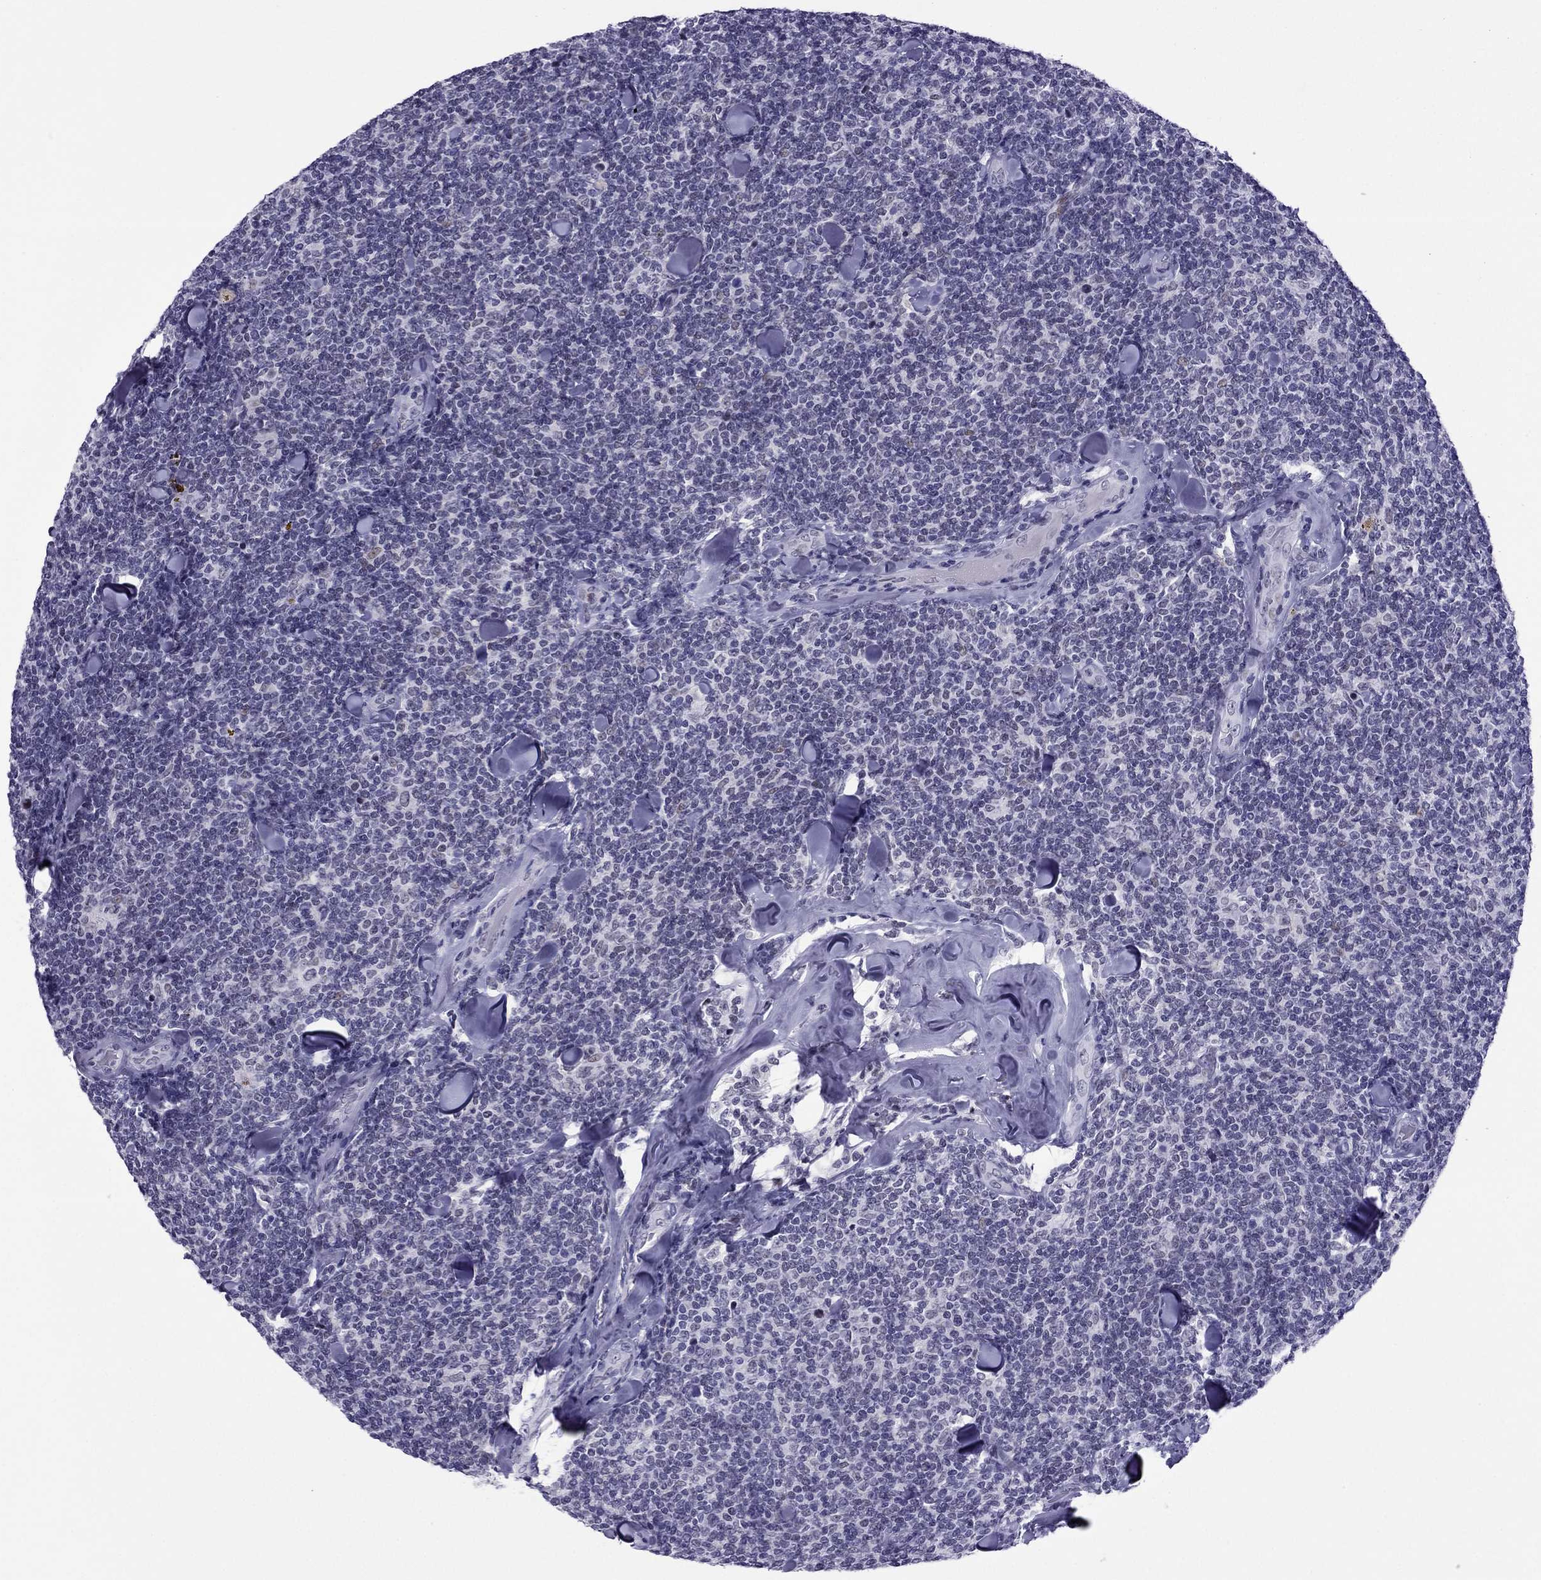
{"staining": {"intensity": "negative", "quantity": "none", "location": "none"}, "tissue": "lymphoma", "cell_type": "Tumor cells", "image_type": "cancer", "snomed": [{"axis": "morphology", "description": "Malignant lymphoma, non-Hodgkin's type, Low grade"}, {"axis": "topography", "description": "Lymph node"}], "caption": "Low-grade malignant lymphoma, non-Hodgkin's type was stained to show a protein in brown. There is no significant expression in tumor cells.", "gene": "MYLK3", "patient": {"sex": "female", "age": 56}}